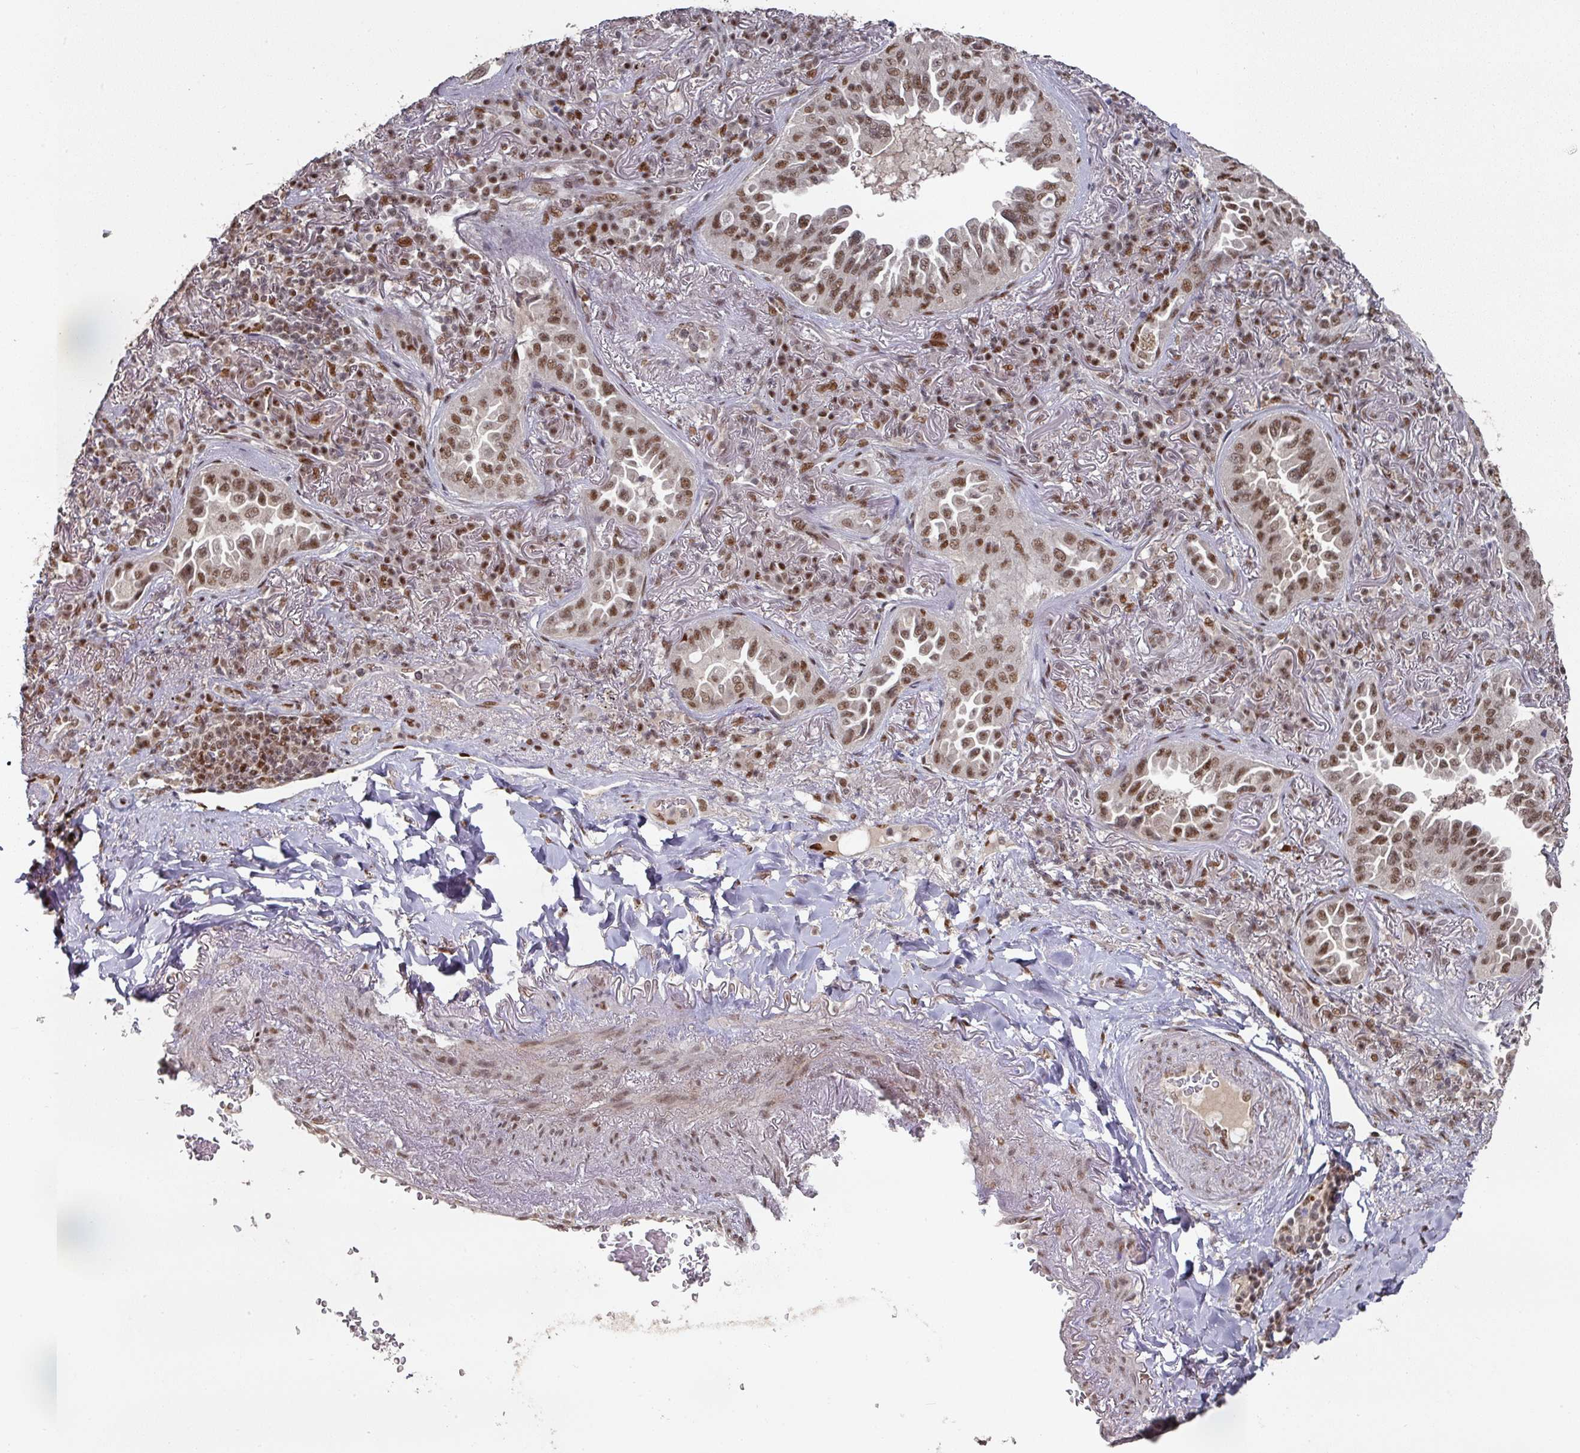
{"staining": {"intensity": "moderate", "quantity": ">75%", "location": "nuclear"}, "tissue": "lung cancer", "cell_type": "Tumor cells", "image_type": "cancer", "snomed": [{"axis": "morphology", "description": "Adenocarcinoma, NOS"}, {"axis": "topography", "description": "Lung"}], "caption": "There is medium levels of moderate nuclear expression in tumor cells of lung adenocarcinoma, as demonstrated by immunohistochemical staining (brown color).", "gene": "MEPCE", "patient": {"sex": "female", "age": 69}}